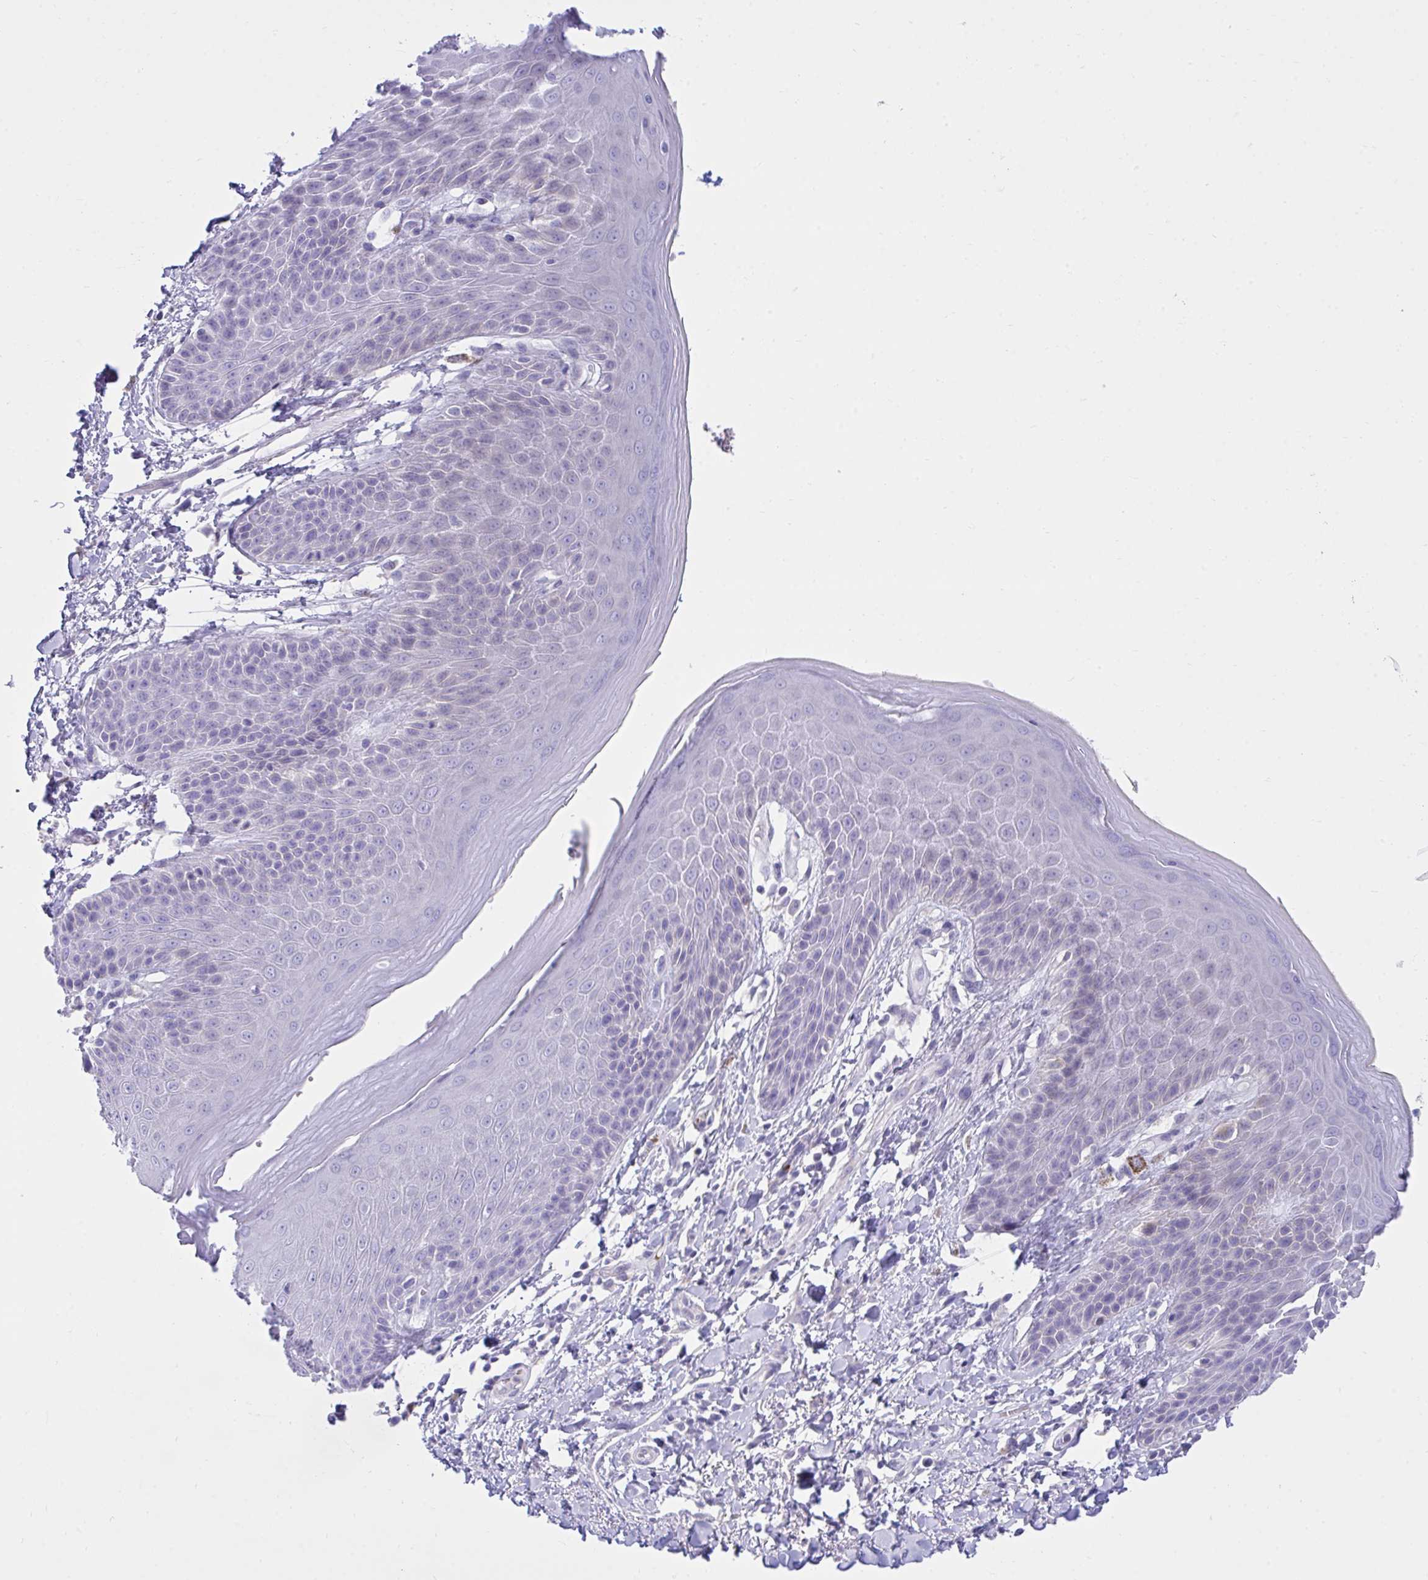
{"staining": {"intensity": "negative", "quantity": "none", "location": "none"}, "tissue": "skin", "cell_type": "Epidermal cells", "image_type": "normal", "snomed": [{"axis": "morphology", "description": "Normal tissue, NOS"}, {"axis": "topography", "description": "Anal"}, {"axis": "topography", "description": "Peripheral nerve tissue"}], "caption": "There is no significant positivity in epidermal cells of skin. (DAB immunohistochemistry (IHC) visualized using brightfield microscopy, high magnification).", "gene": "PLEKHH1", "patient": {"sex": "male", "age": 51}}